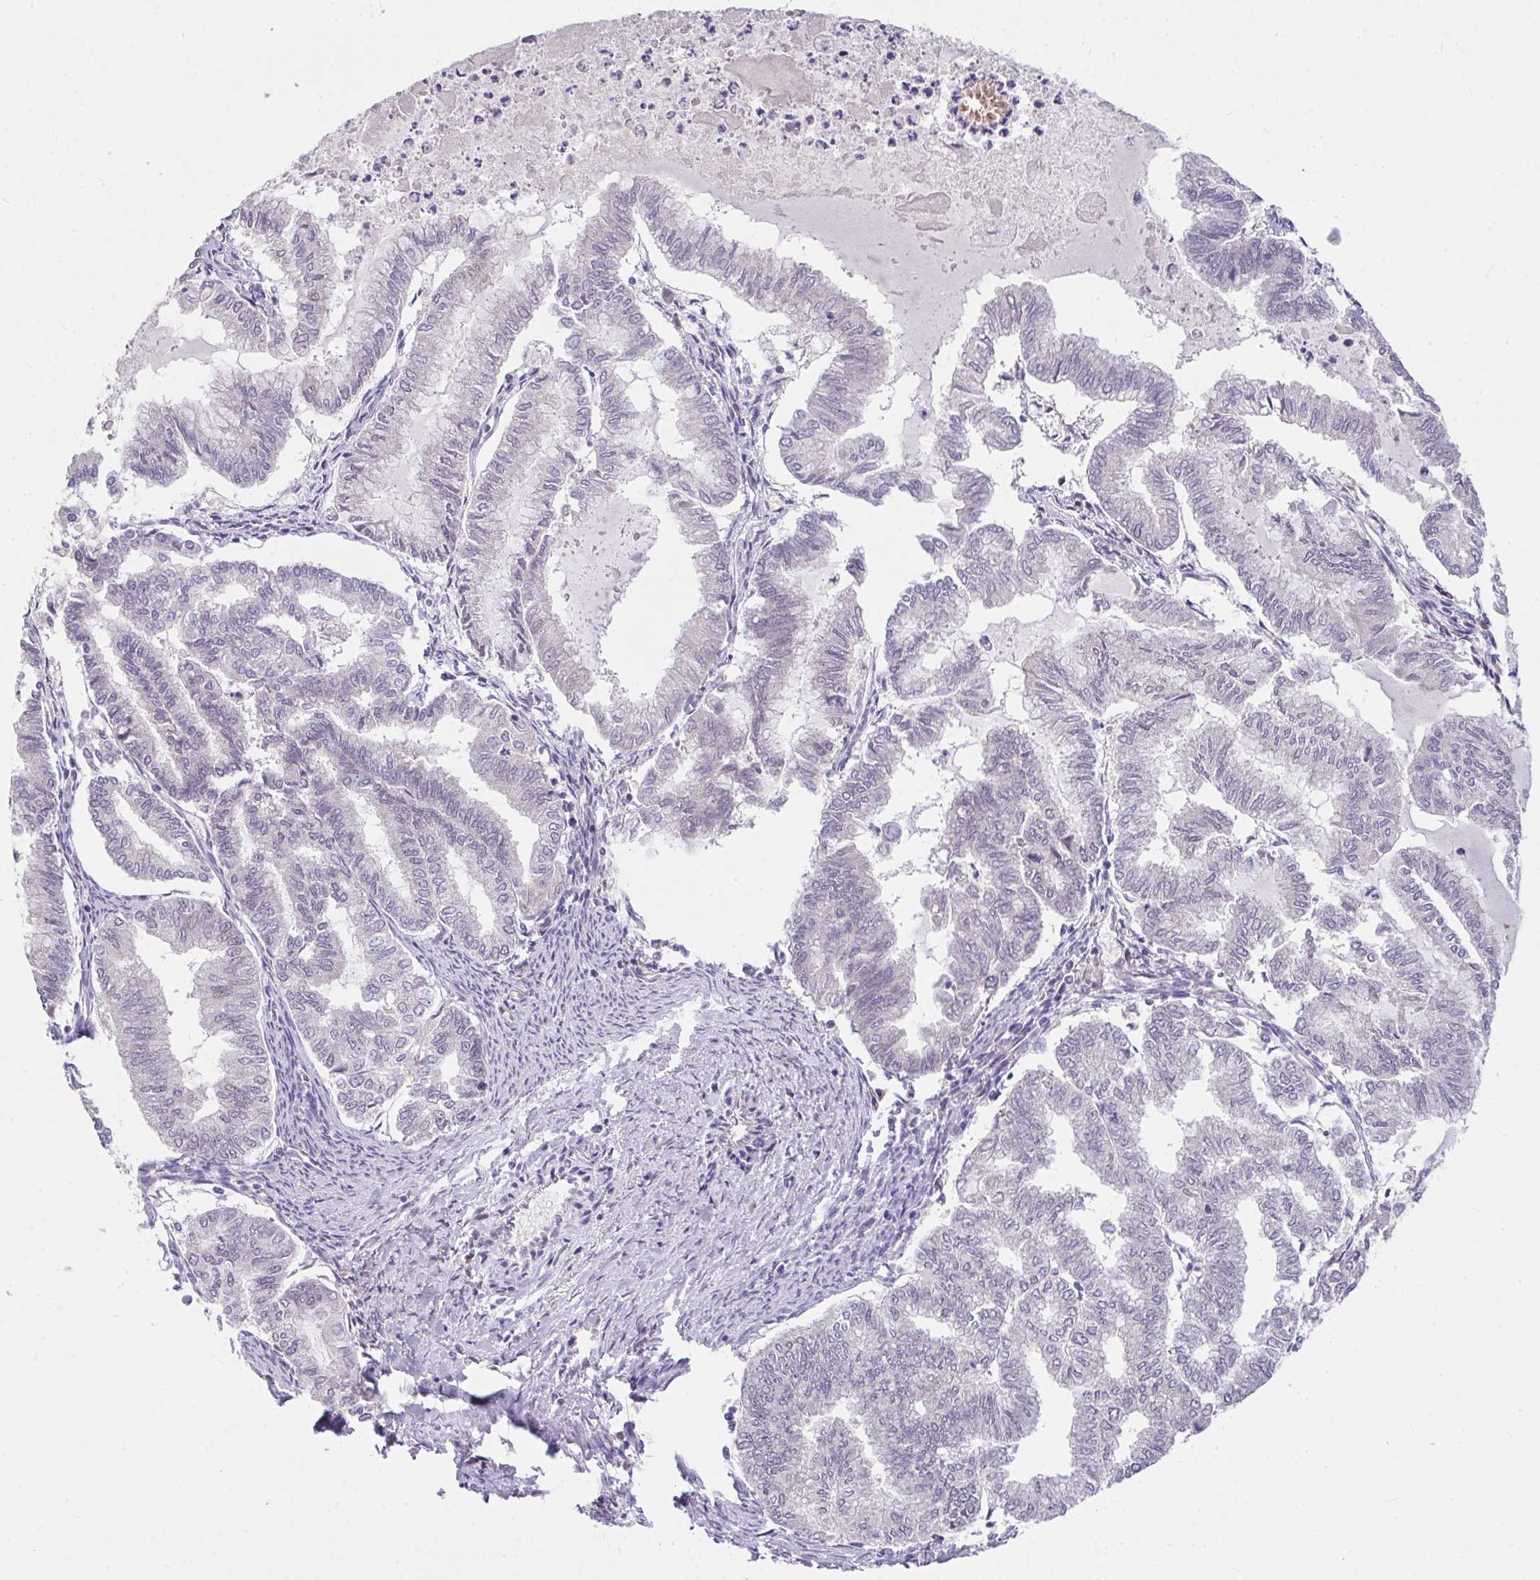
{"staining": {"intensity": "weak", "quantity": "<25%", "location": "nuclear"}, "tissue": "endometrial cancer", "cell_type": "Tumor cells", "image_type": "cancer", "snomed": [{"axis": "morphology", "description": "Adenocarcinoma, NOS"}, {"axis": "topography", "description": "Endometrium"}], "caption": "Immunohistochemistry of endometrial cancer (adenocarcinoma) exhibits no expression in tumor cells. (DAB immunohistochemistry (IHC) visualized using brightfield microscopy, high magnification).", "gene": "GLTPD2", "patient": {"sex": "female", "age": 79}}